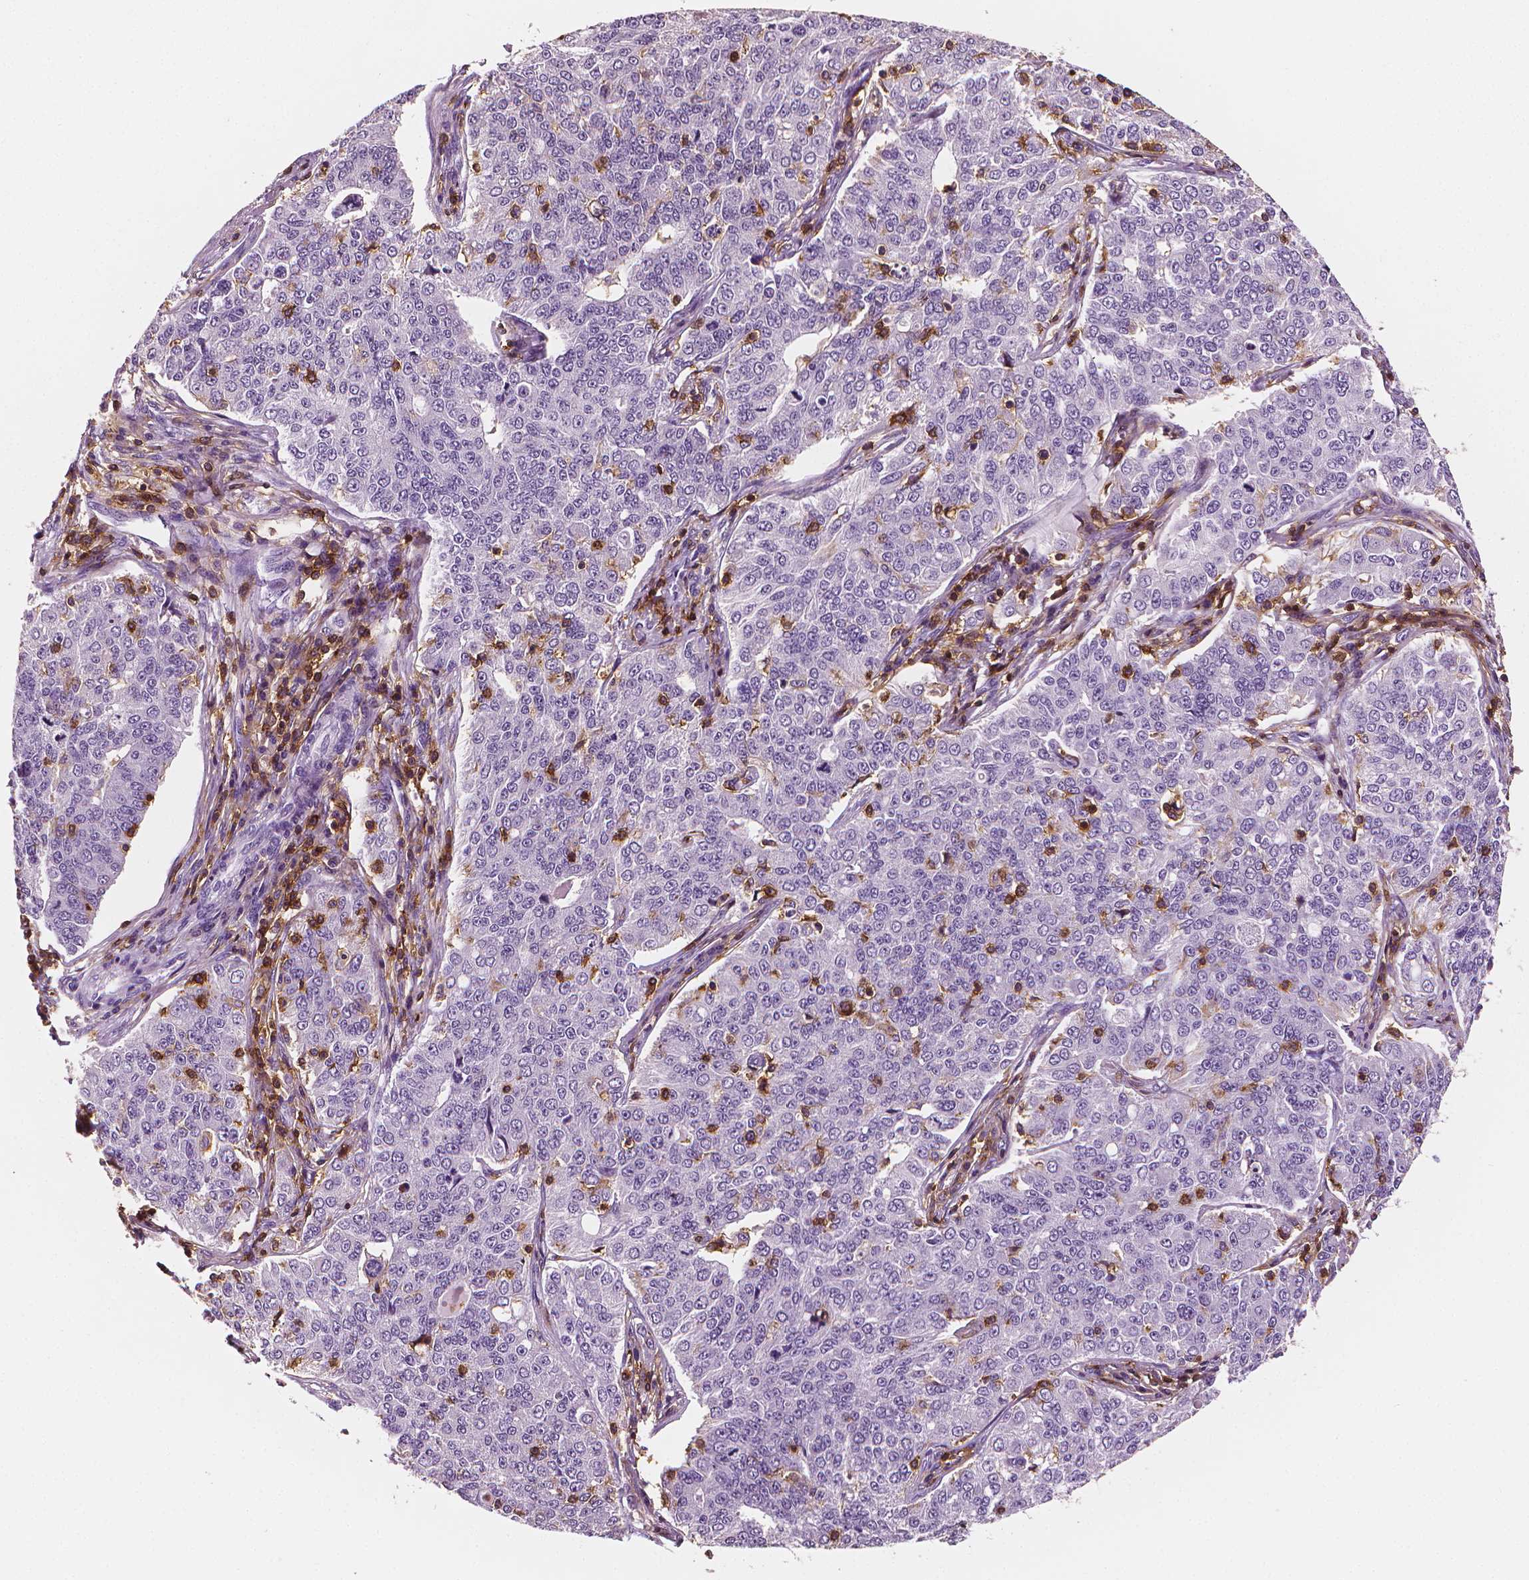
{"staining": {"intensity": "negative", "quantity": "none", "location": "none"}, "tissue": "endometrial cancer", "cell_type": "Tumor cells", "image_type": "cancer", "snomed": [{"axis": "morphology", "description": "Adenocarcinoma, NOS"}, {"axis": "topography", "description": "Endometrium"}], "caption": "IHC micrograph of neoplastic tissue: human adenocarcinoma (endometrial) stained with DAB displays no significant protein staining in tumor cells.", "gene": "PTPRC", "patient": {"sex": "female", "age": 43}}